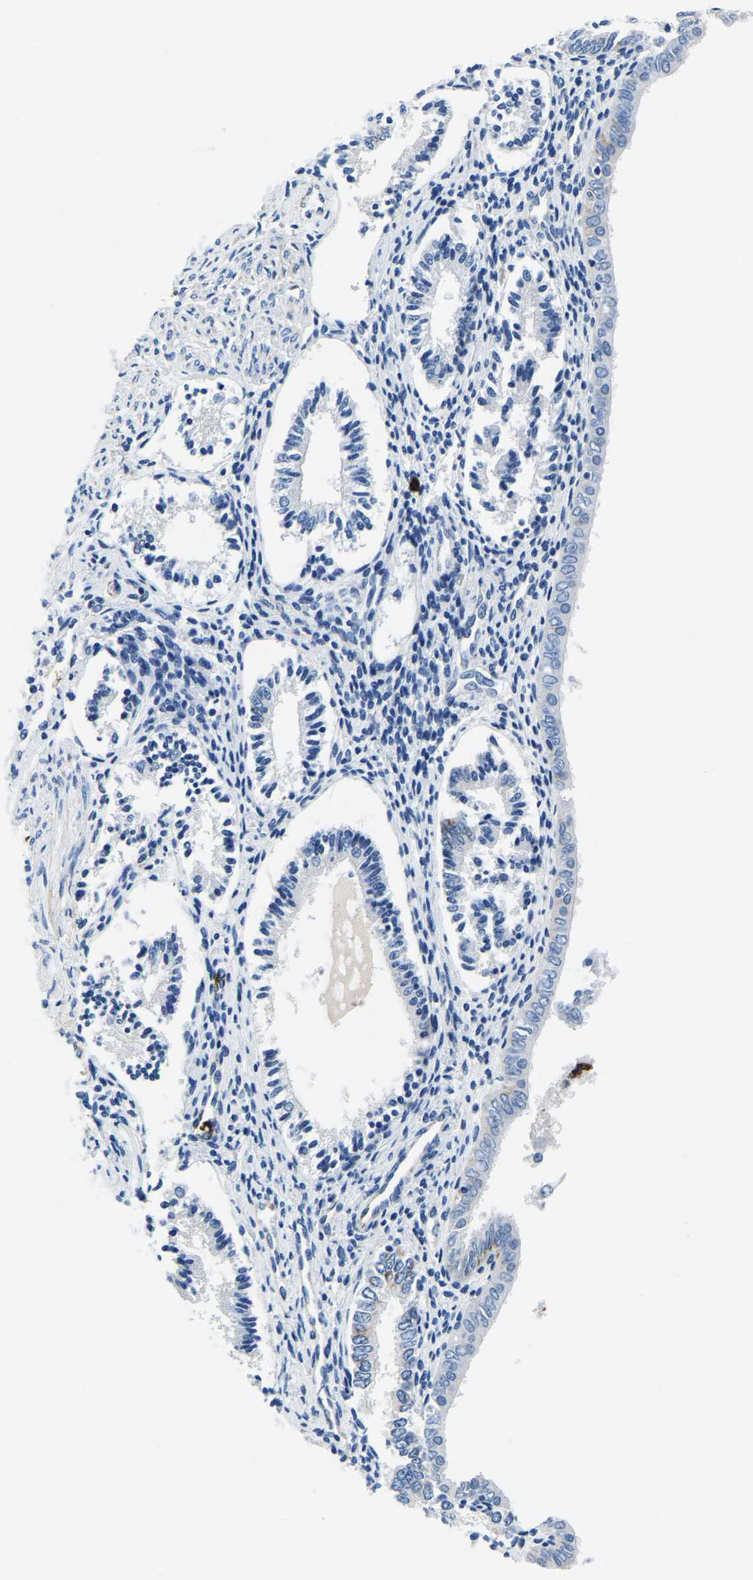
{"staining": {"intensity": "negative", "quantity": "none", "location": "none"}, "tissue": "endometrium", "cell_type": "Cells in endometrial stroma", "image_type": "normal", "snomed": [{"axis": "morphology", "description": "Normal tissue, NOS"}, {"axis": "topography", "description": "Endometrium"}], "caption": "Human endometrium stained for a protein using IHC shows no staining in cells in endometrial stroma.", "gene": "MS4A3", "patient": {"sex": "female", "age": 42}}